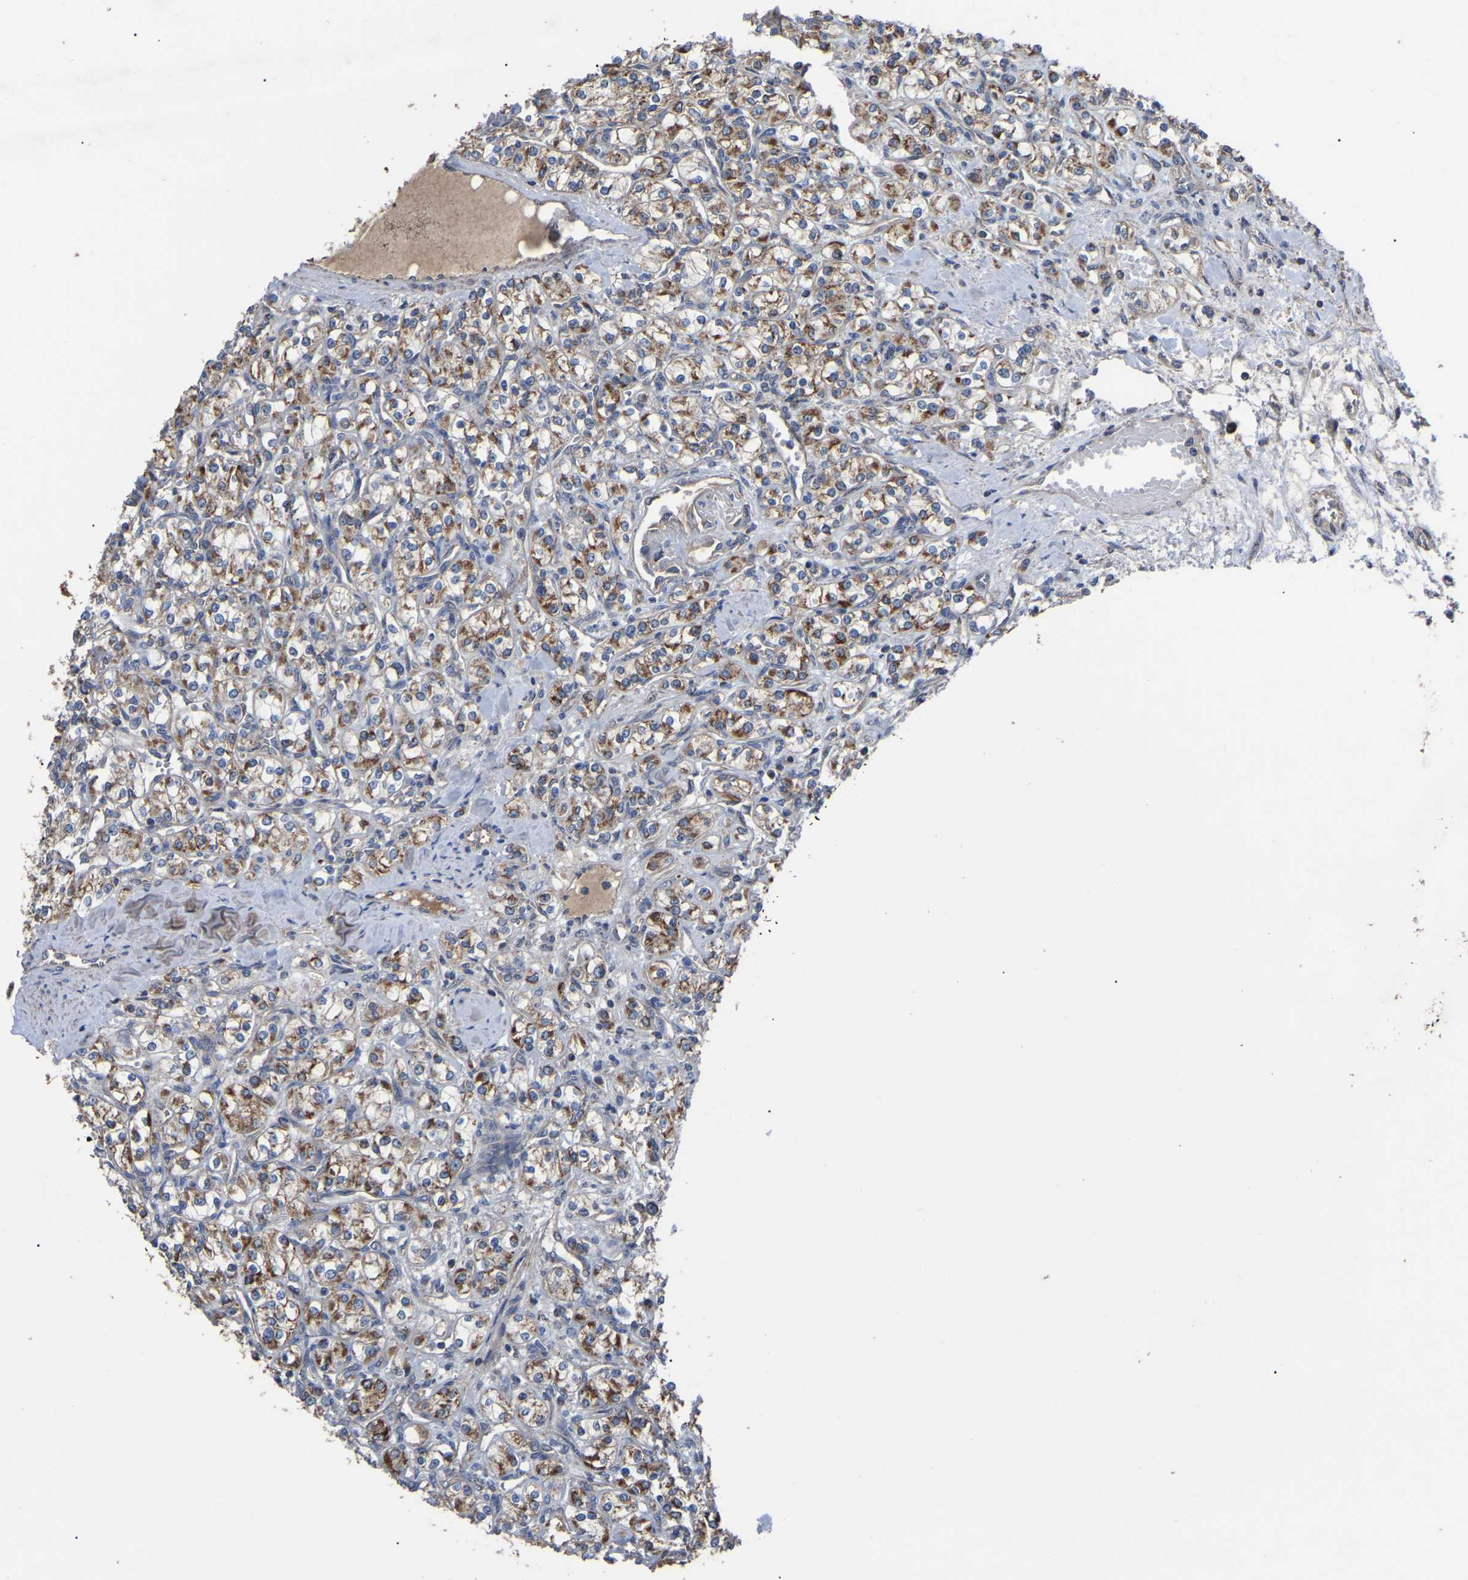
{"staining": {"intensity": "moderate", "quantity": ">75%", "location": "cytoplasmic/membranous"}, "tissue": "renal cancer", "cell_type": "Tumor cells", "image_type": "cancer", "snomed": [{"axis": "morphology", "description": "Adenocarcinoma, NOS"}, {"axis": "topography", "description": "Kidney"}], "caption": "IHC staining of renal adenocarcinoma, which shows medium levels of moderate cytoplasmic/membranous positivity in approximately >75% of tumor cells indicating moderate cytoplasmic/membranous protein expression. The staining was performed using DAB (3,3'-diaminobenzidine) (brown) for protein detection and nuclei were counterstained in hematoxylin (blue).", "gene": "GCC1", "patient": {"sex": "male", "age": 77}}